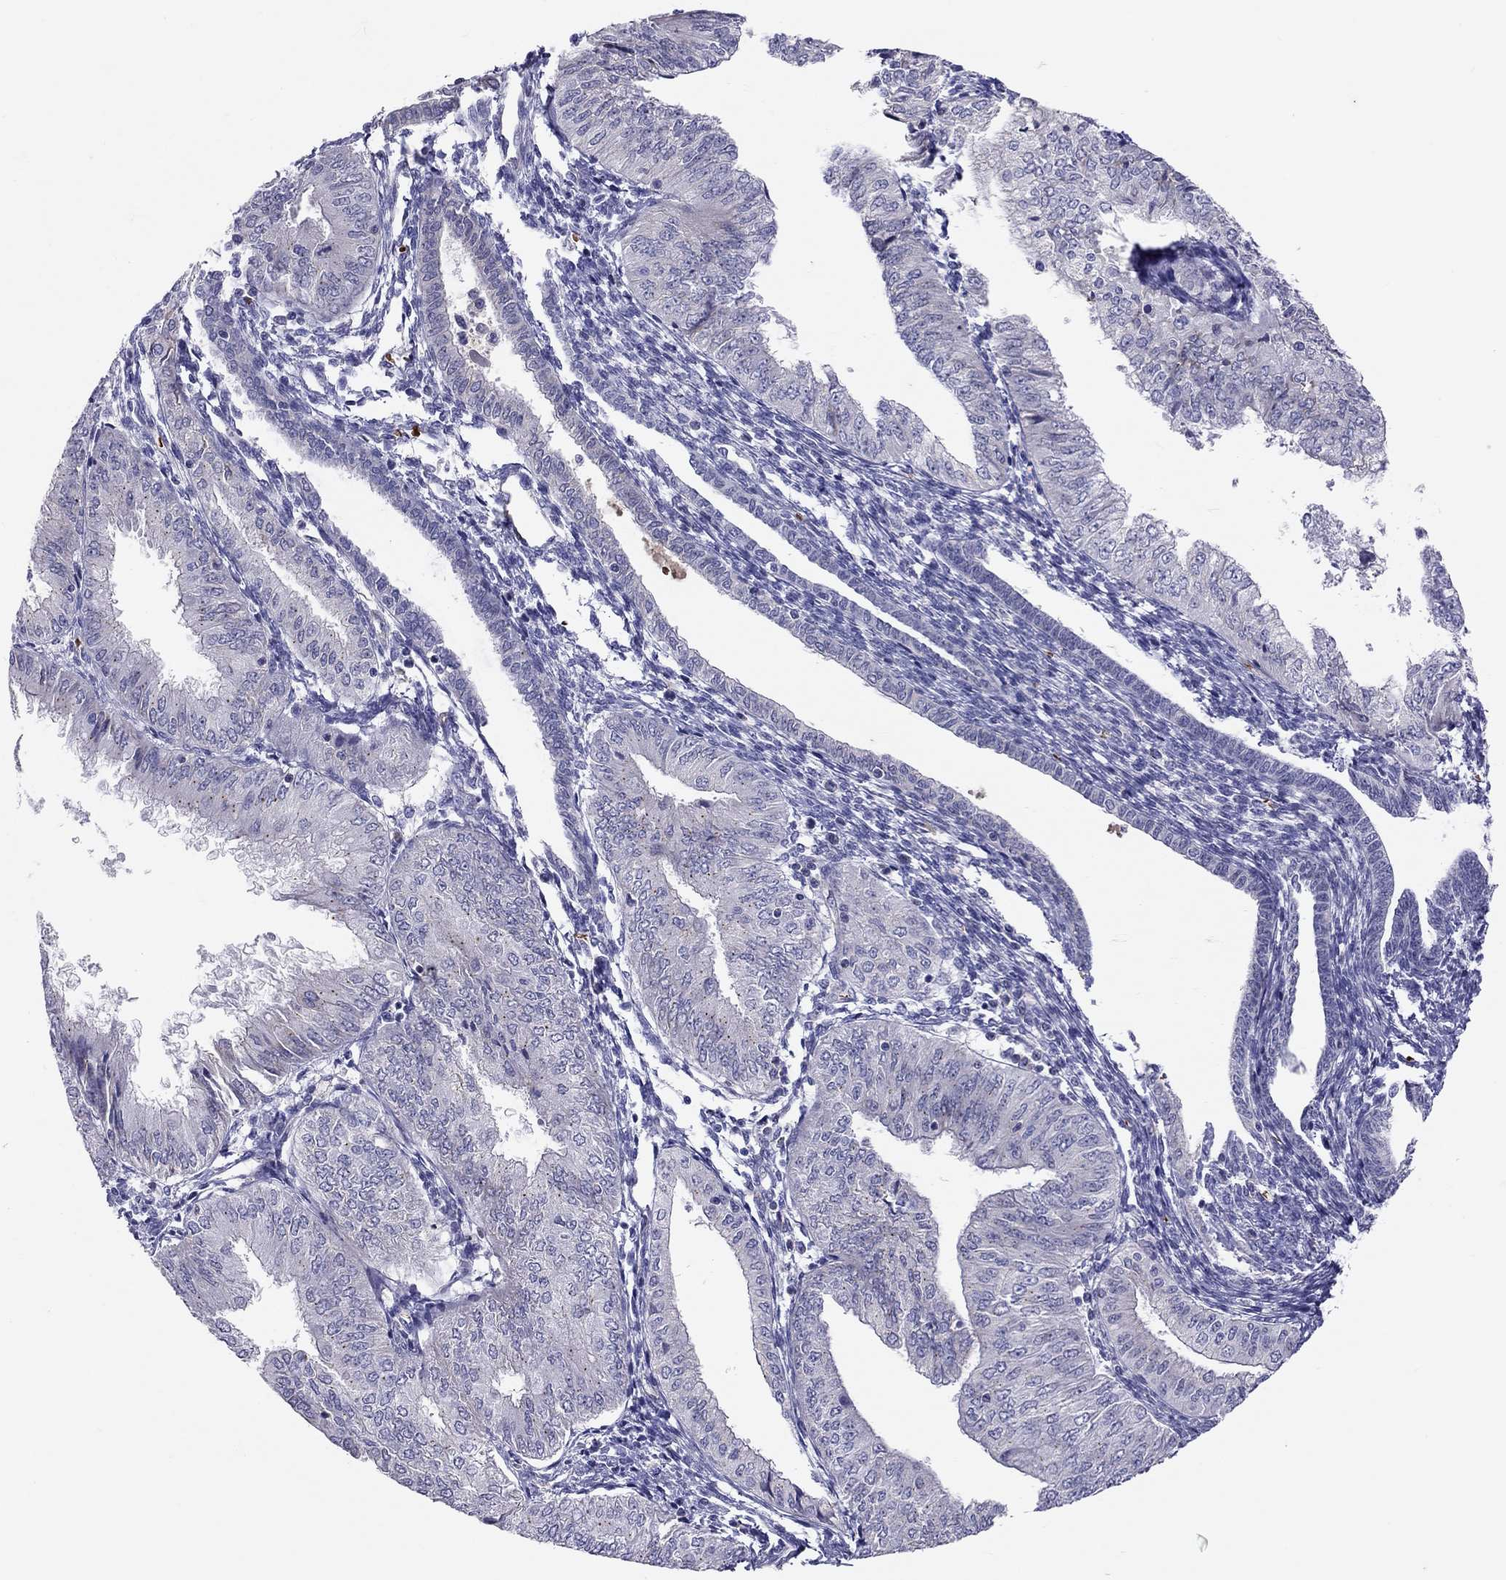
{"staining": {"intensity": "negative", "quantity": "none", "location": "none"}, "tissue": "endometrial cancer", "cell_type": "Tumor cells", "image_type": "cancer", "snomed": [{"axis": "morphology", "description": "Adenocarcinoma, NOS"}, {"axis": "topography", "description": "Endometrium"}], "caption": "Immunohistochemistry (IHC) of endometrial cancer (adenocarcinoma) reveals no expression in tumor cells.", "gene": "FRMD1", "patient": {"sex": "female", "age": 53}}